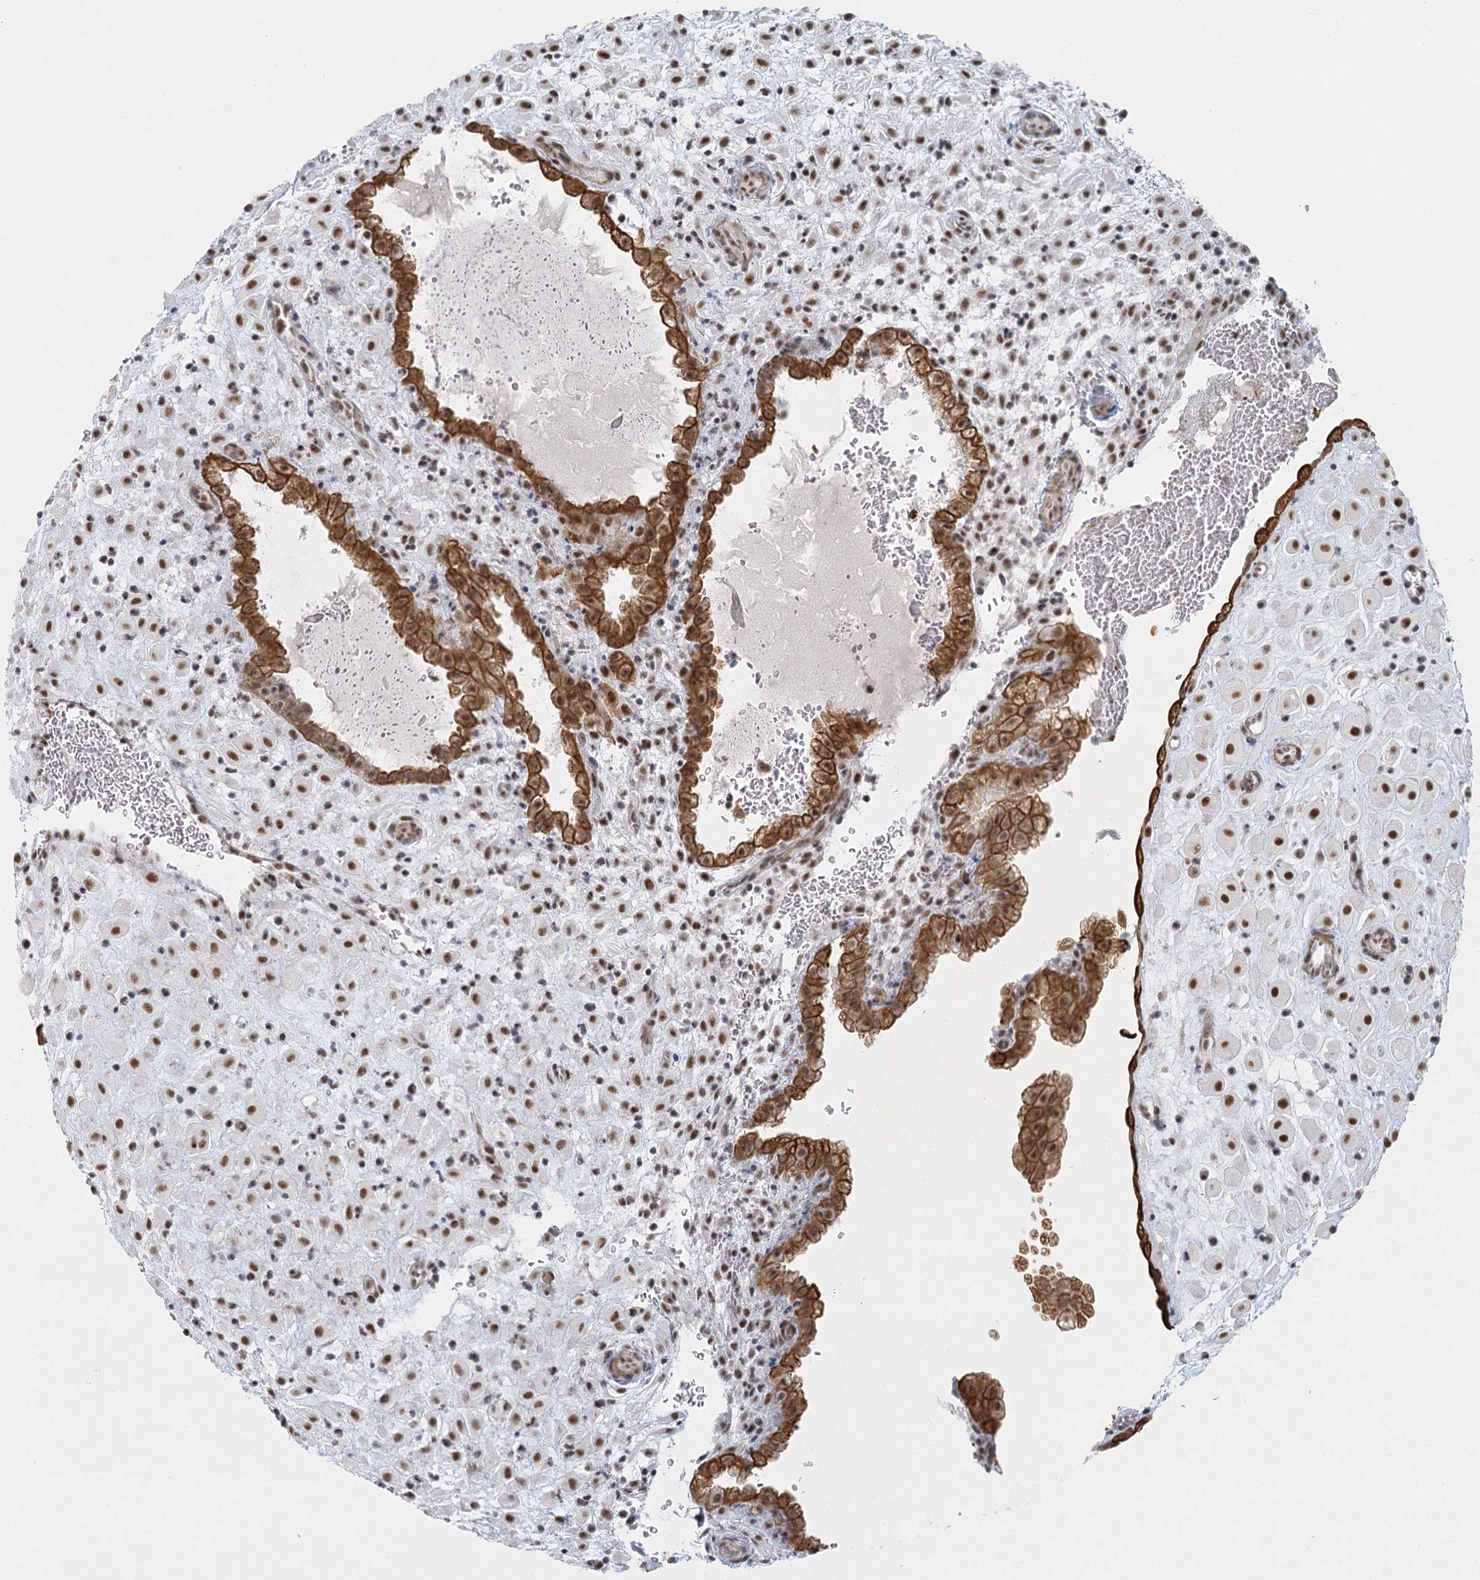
{"staining": {"intensity": "moderate", "quantity": ">75%", "location": "nuclear"}, "tissue": "placenta", "cell_type": "Decidual cells", "image_type": "normal", "snomed": [{"axis": "morphology", "description": "Normal tissue, NOS"}, {"axis": "topography", "description": "Placenta"}], "caption": "Protein staining reveals moderate nuclear positivity in about >75% of decidual cells in benign placenta. (Stains: DAB in brown, nuclei in blue, Microscopy: brightfield microscopy at high magnification).", "gene": "U2SURP", "patient": {"sex": "female", "age": 35}}